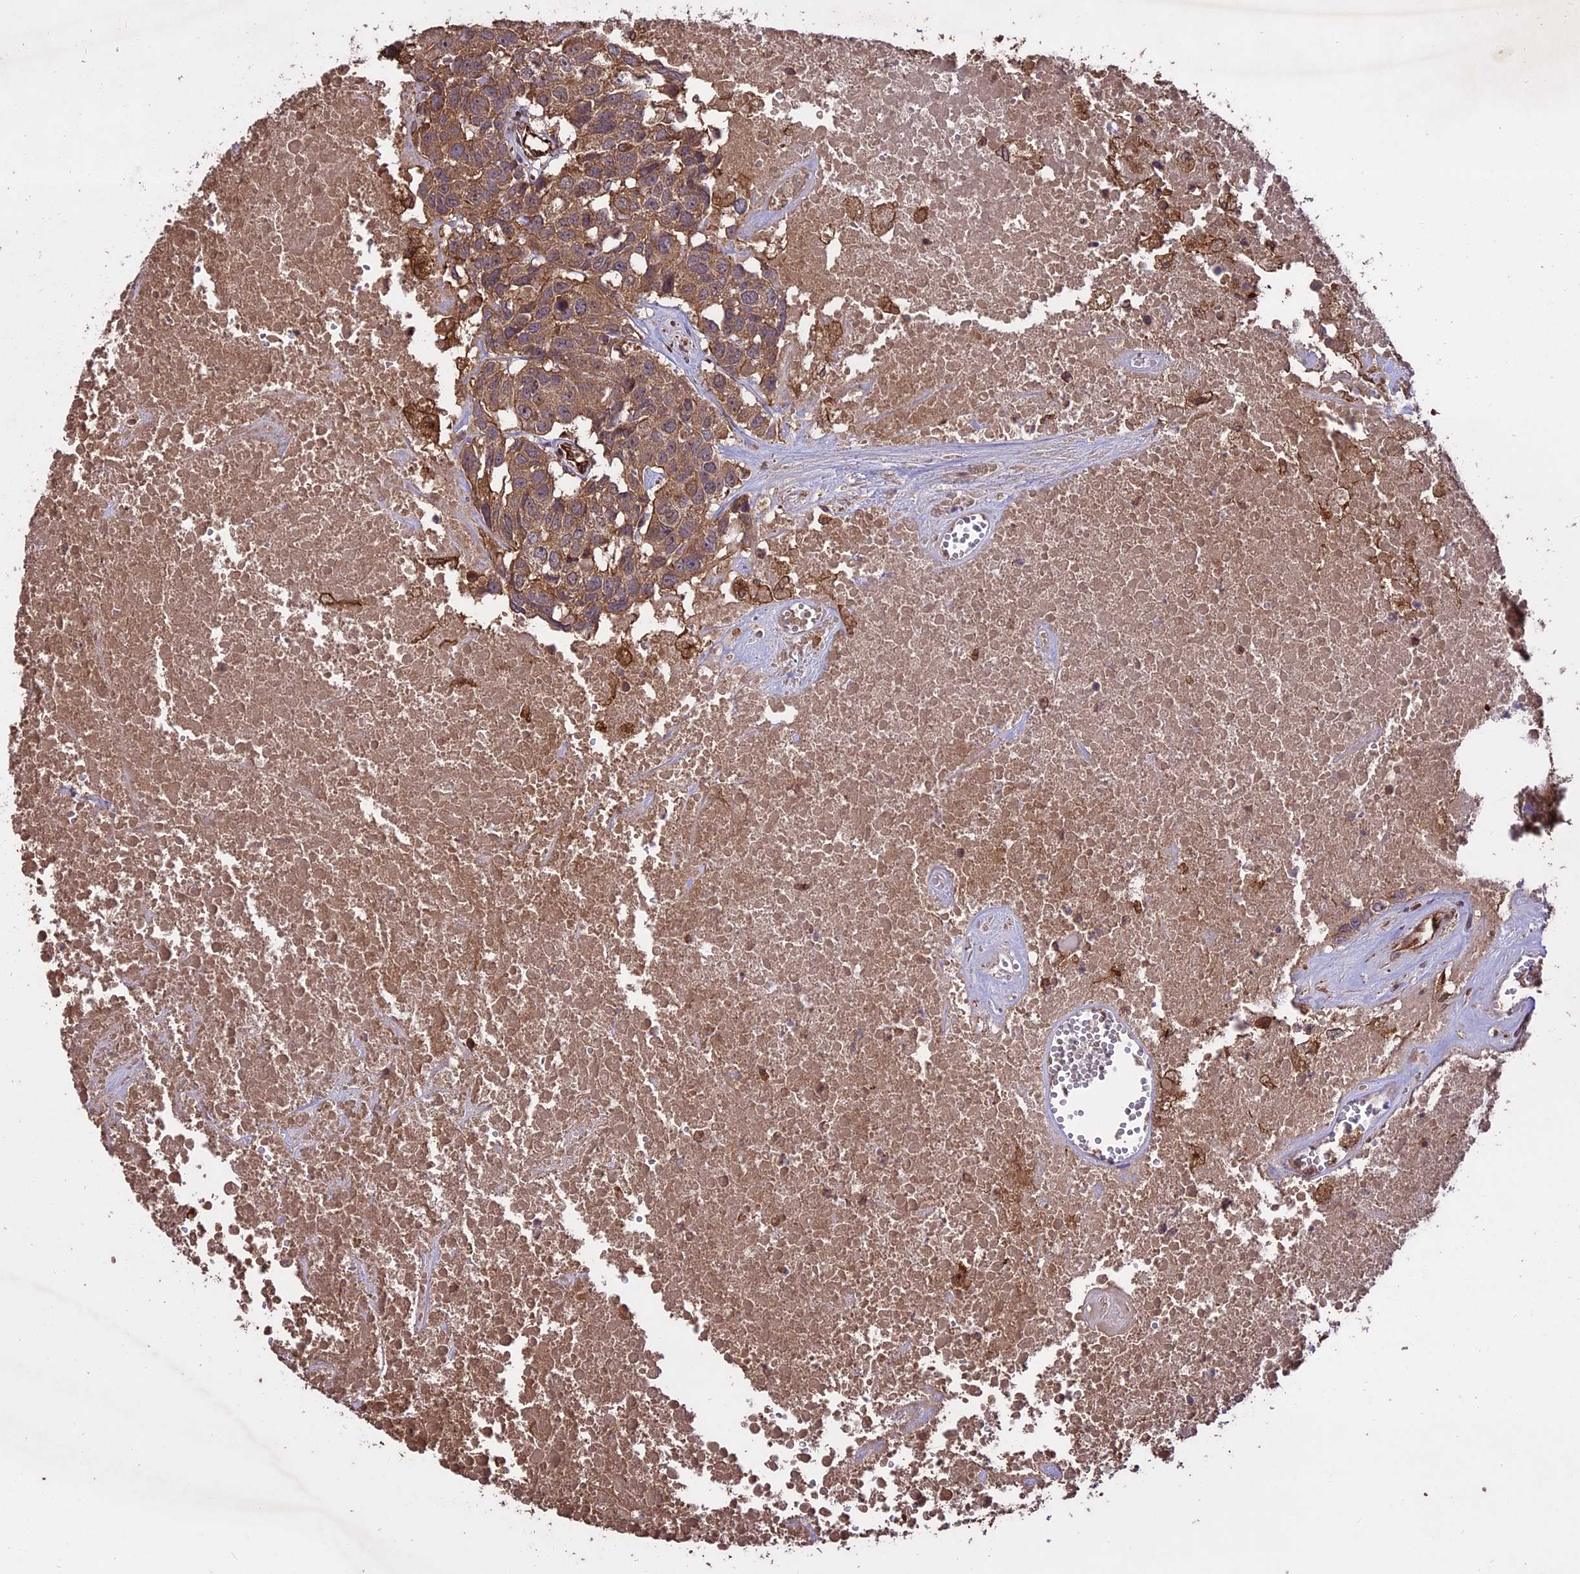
{"staining": {"intensity": "moderate", "quantity": ">75%", "location": "cytoplasmic/membranous"}, "tissue": "head and neck cancer", "cell_type": "Tumor cells", "image_type": "cancer", "snomed": [{"axis": "morphology", "description": "Squamous cell carcinoma, NOS"}, {"axis": "topography", "description": "Head-Neck"}], "caption": "A high-resolution micrograph shows IHC staining of squamous cell carcinoma (head and neck), which shows moderate cytoplasmic/membranous positivity in approximately >75% of tumor cells. (DAB IHC, brown staining for protein, blue staining for nuclei).", "gene": "TTLL10", "patient": {"sex": "male", "age": 66}}